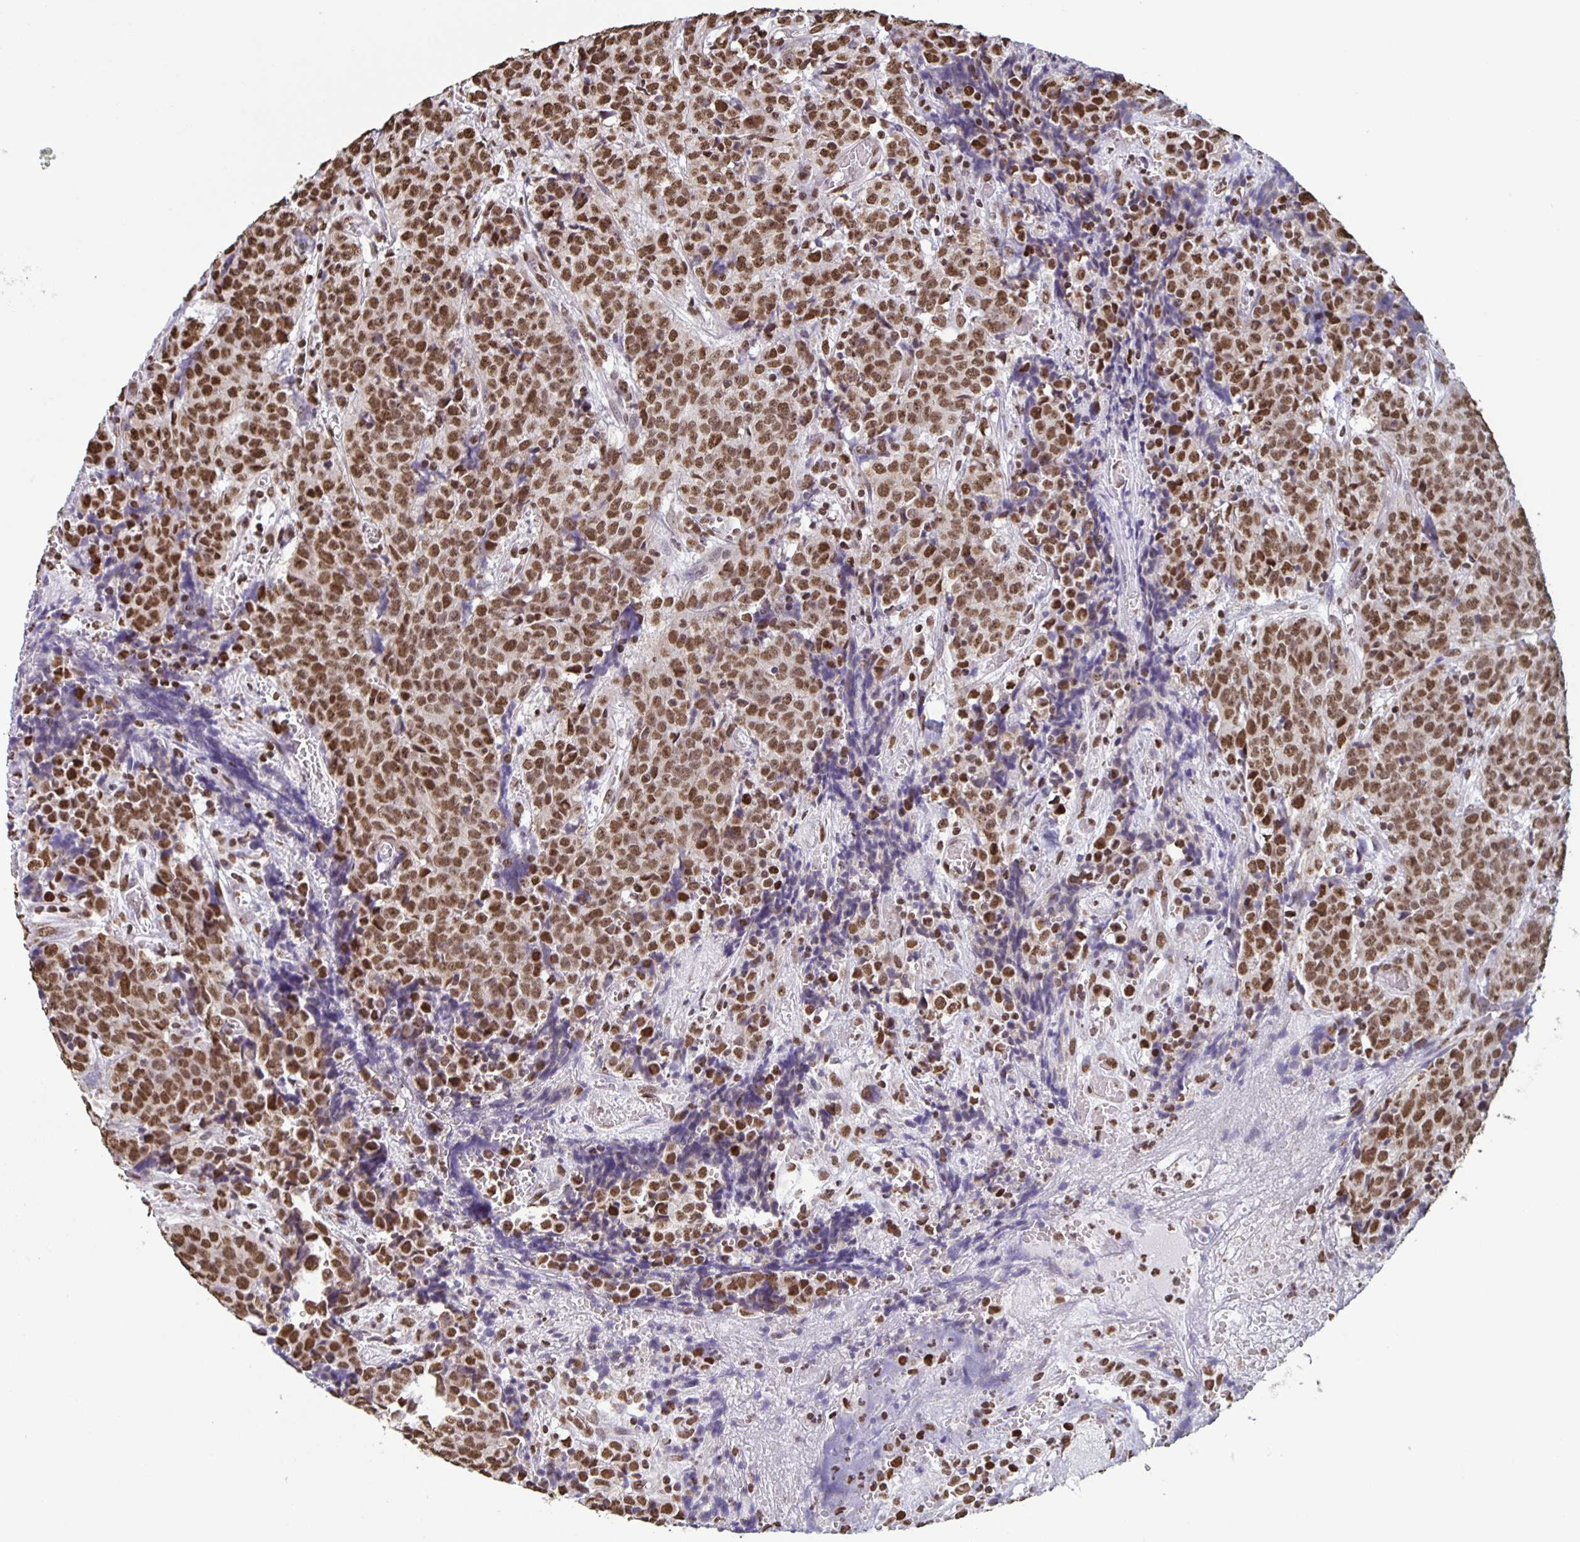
{"staining": {"intensity": "moderate", "quantity": ">75%", "location": "nuclear"}, "tissue": "prostate cancer", "cell_type": "Tumor cells", "image_type": "cancer", "snomed": [{"axis": "morphology", "description": "Adenocarcinoma, High grade"}, {"axis": "topography", "description": "Prostate and seminal vesicle, NOS"}], "caption": "Immunohistochemical staining of prostate cancer displays moderate nuclear protein expression in approximately >75% of tumor cells.", "gene": "DUT", "patient": {"sex": "male", "age": 60}}